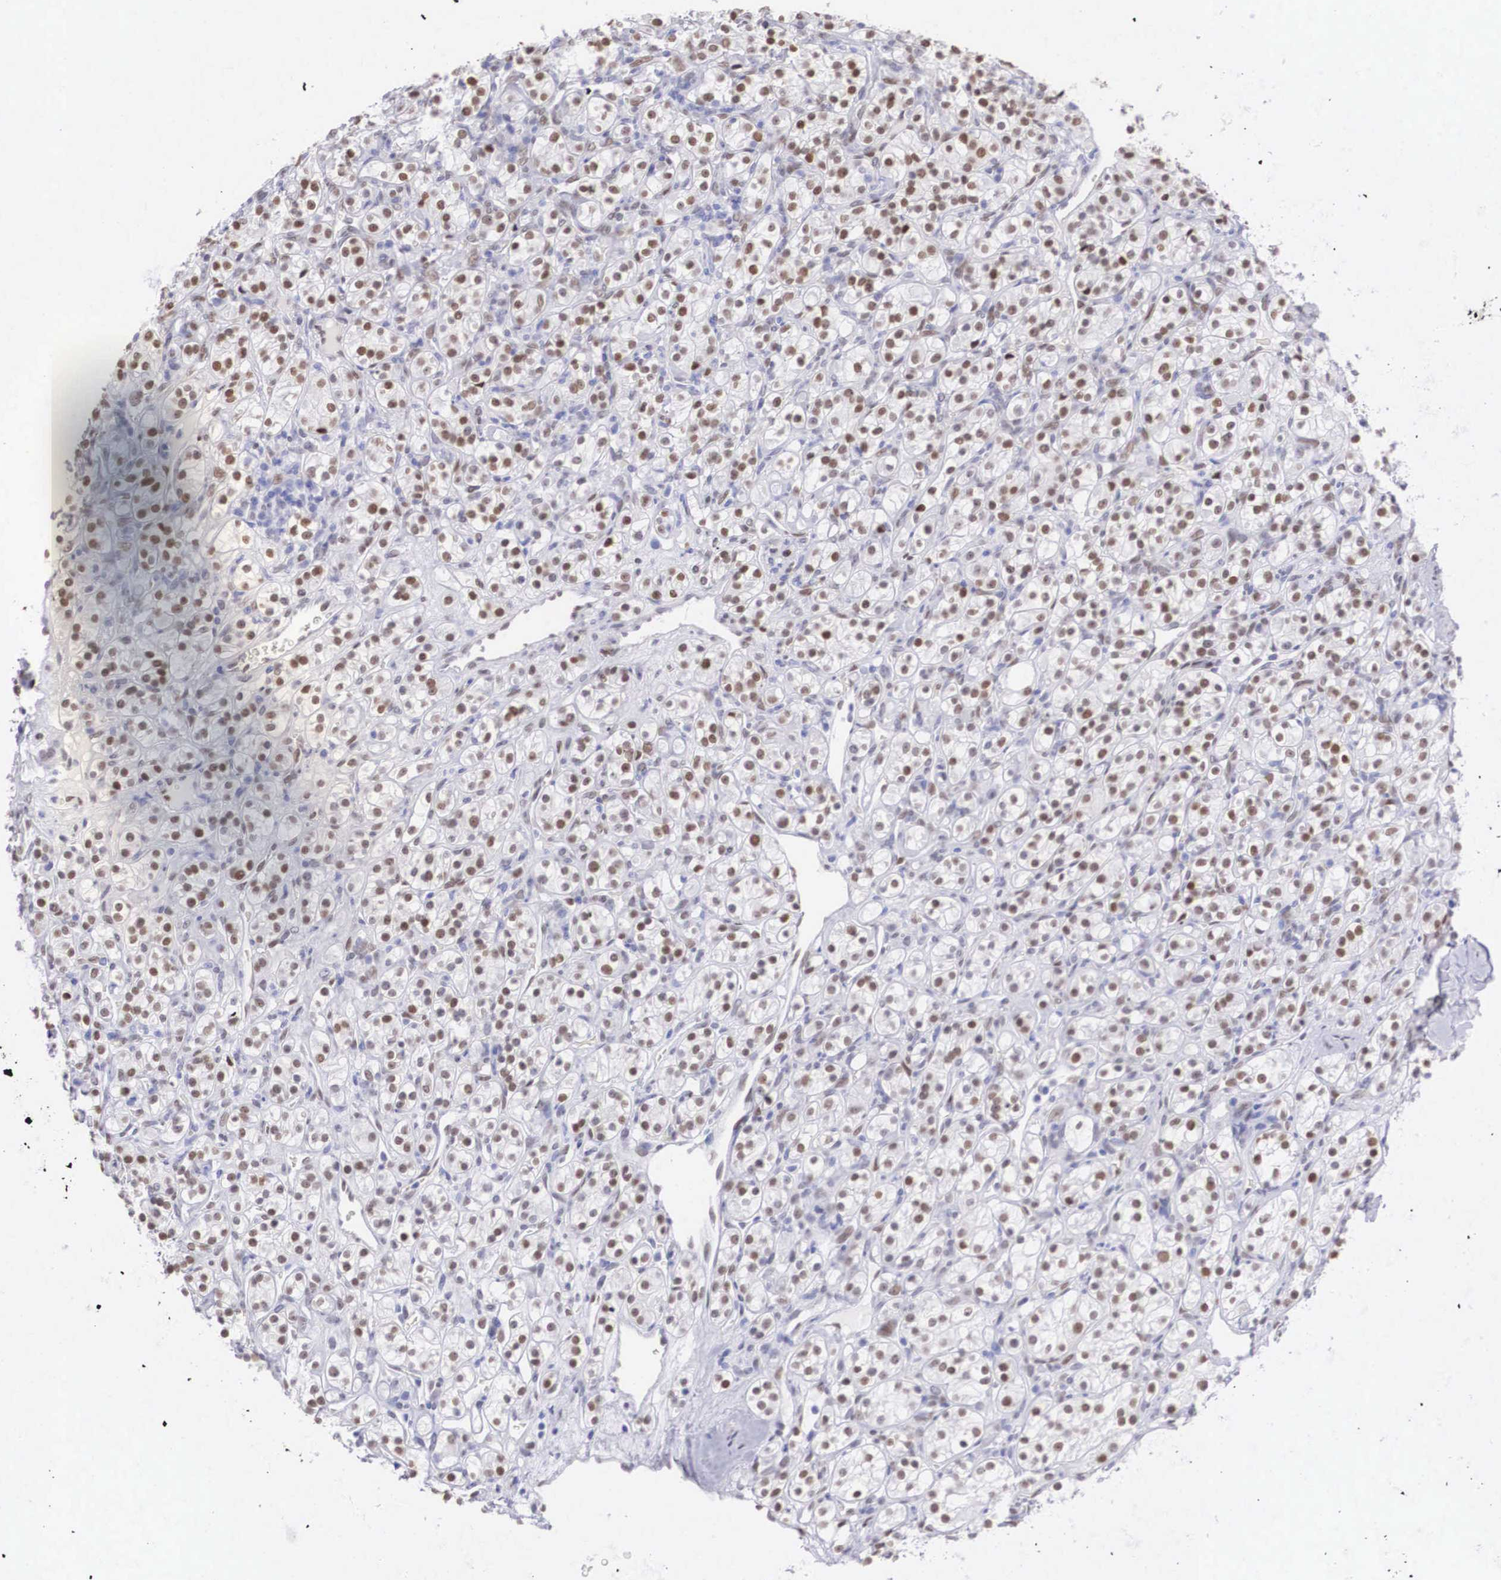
{"staining": {"intensity": "moderate", "quantity": "25%-75%", "location": "nuclear"}, "tissue": "renal cancer", "cell_type": "Tumor cells", "image_type": "cancer", "snomed": [{"axis": "morphology", "description": "Adenocarcinoma, NOS"}, {"axis": "topography", "description": "Kidney"}], "caption": "Renal cancer (adenocarcinoma) stained with a brown dye displays moderate nuclear positive expression in approximately 25%-75% of tumor cells.", "gene": "HMGN5", "patient": {"sex": "male", "age": 77}}